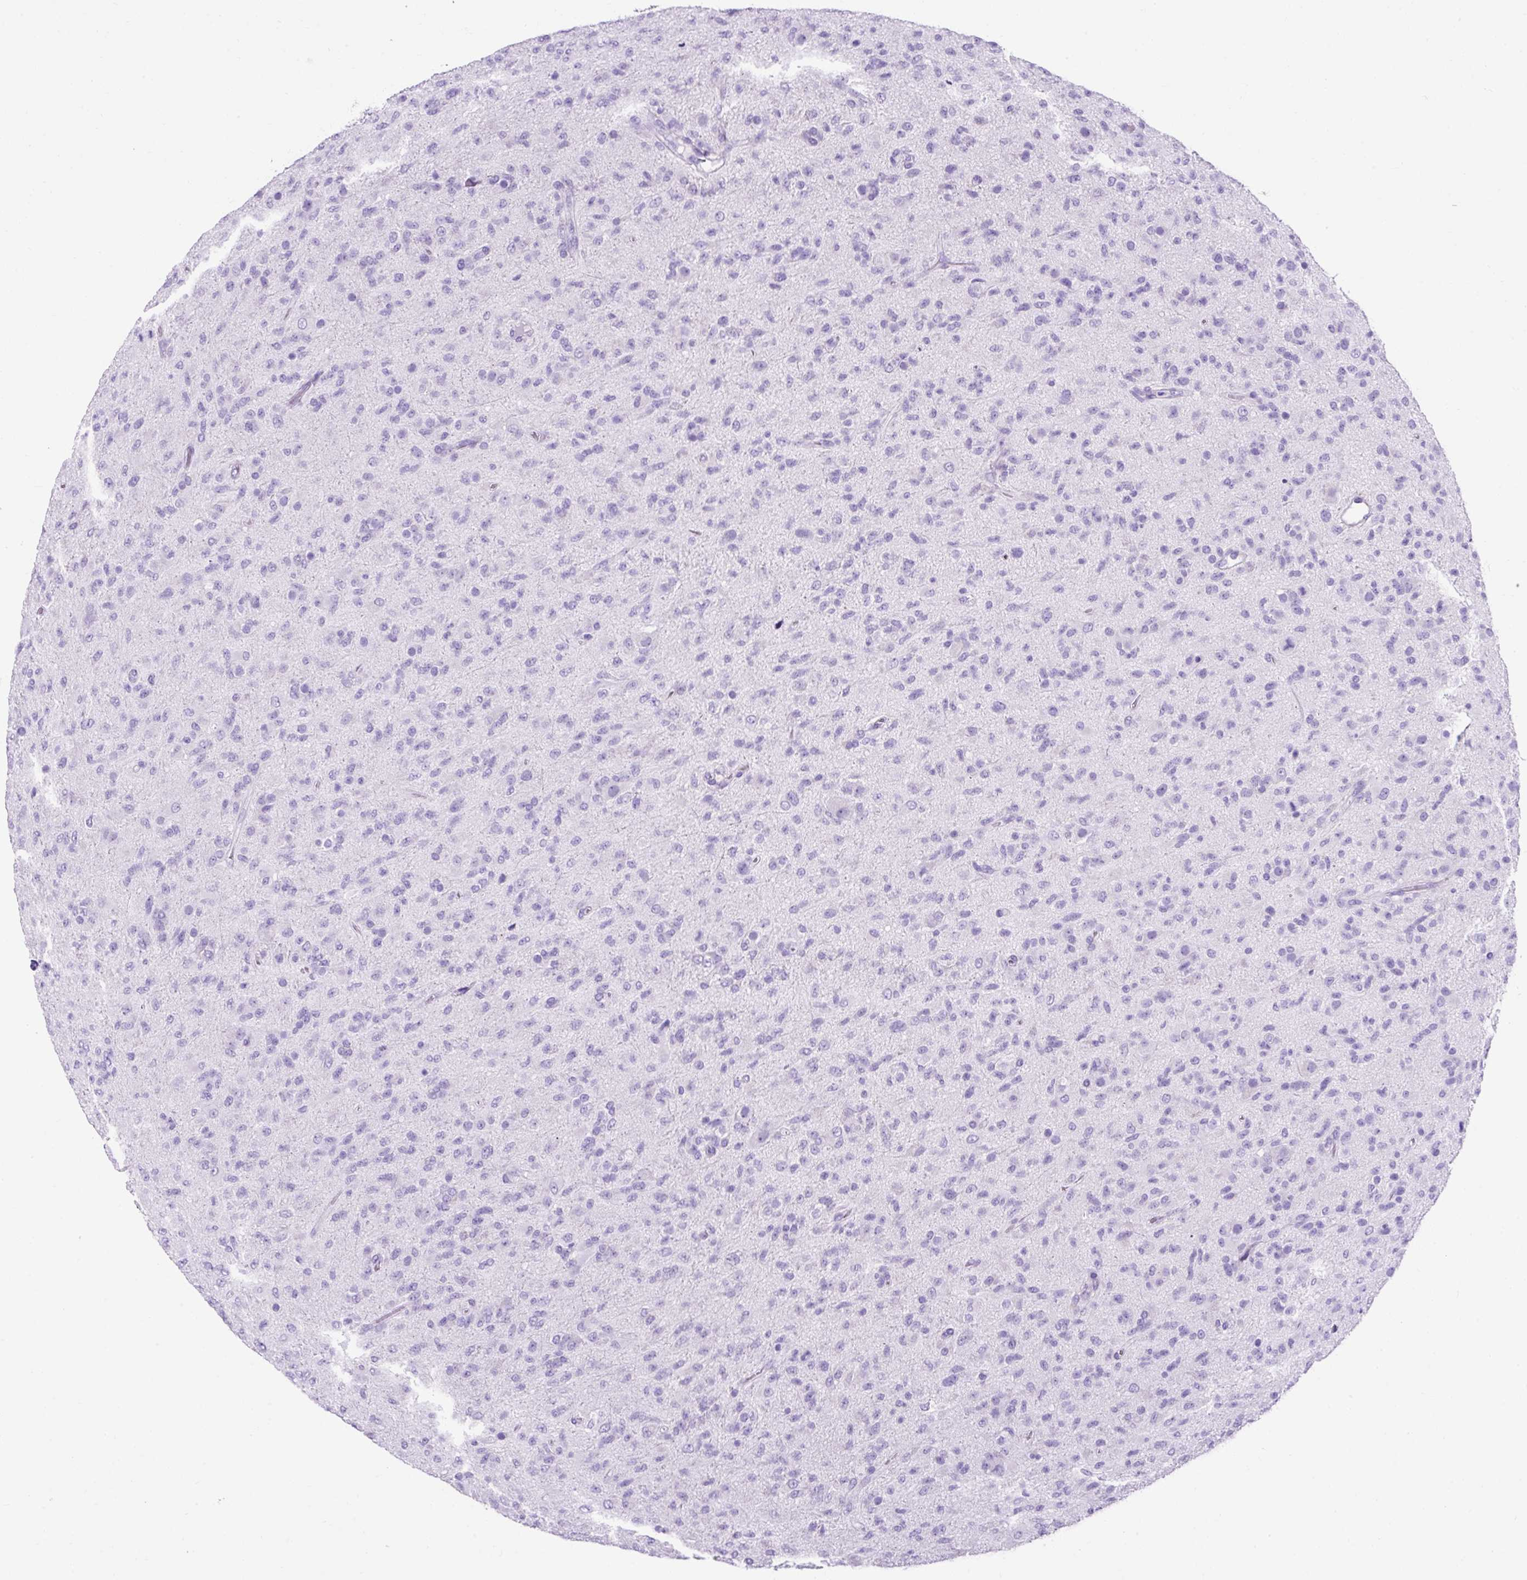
{"staining": {"intensity": "negative", "quantity": "none", "location": "none"}, "tissue": "glioma", "cell_type": "Tumor cells", "image_type": "cancer", "snomed": [{"axis": "morphology", "description": "Glioma, malignant, Low grade"}, {"axis": "topography", "description": "Brain"}], "caption": "This is a image of immunohistochemistry (IHC) staining of glioma, which shows no staining in tumor cells.", "gene": "KRT12", "patient": {"sex": "male", "age": 65}}